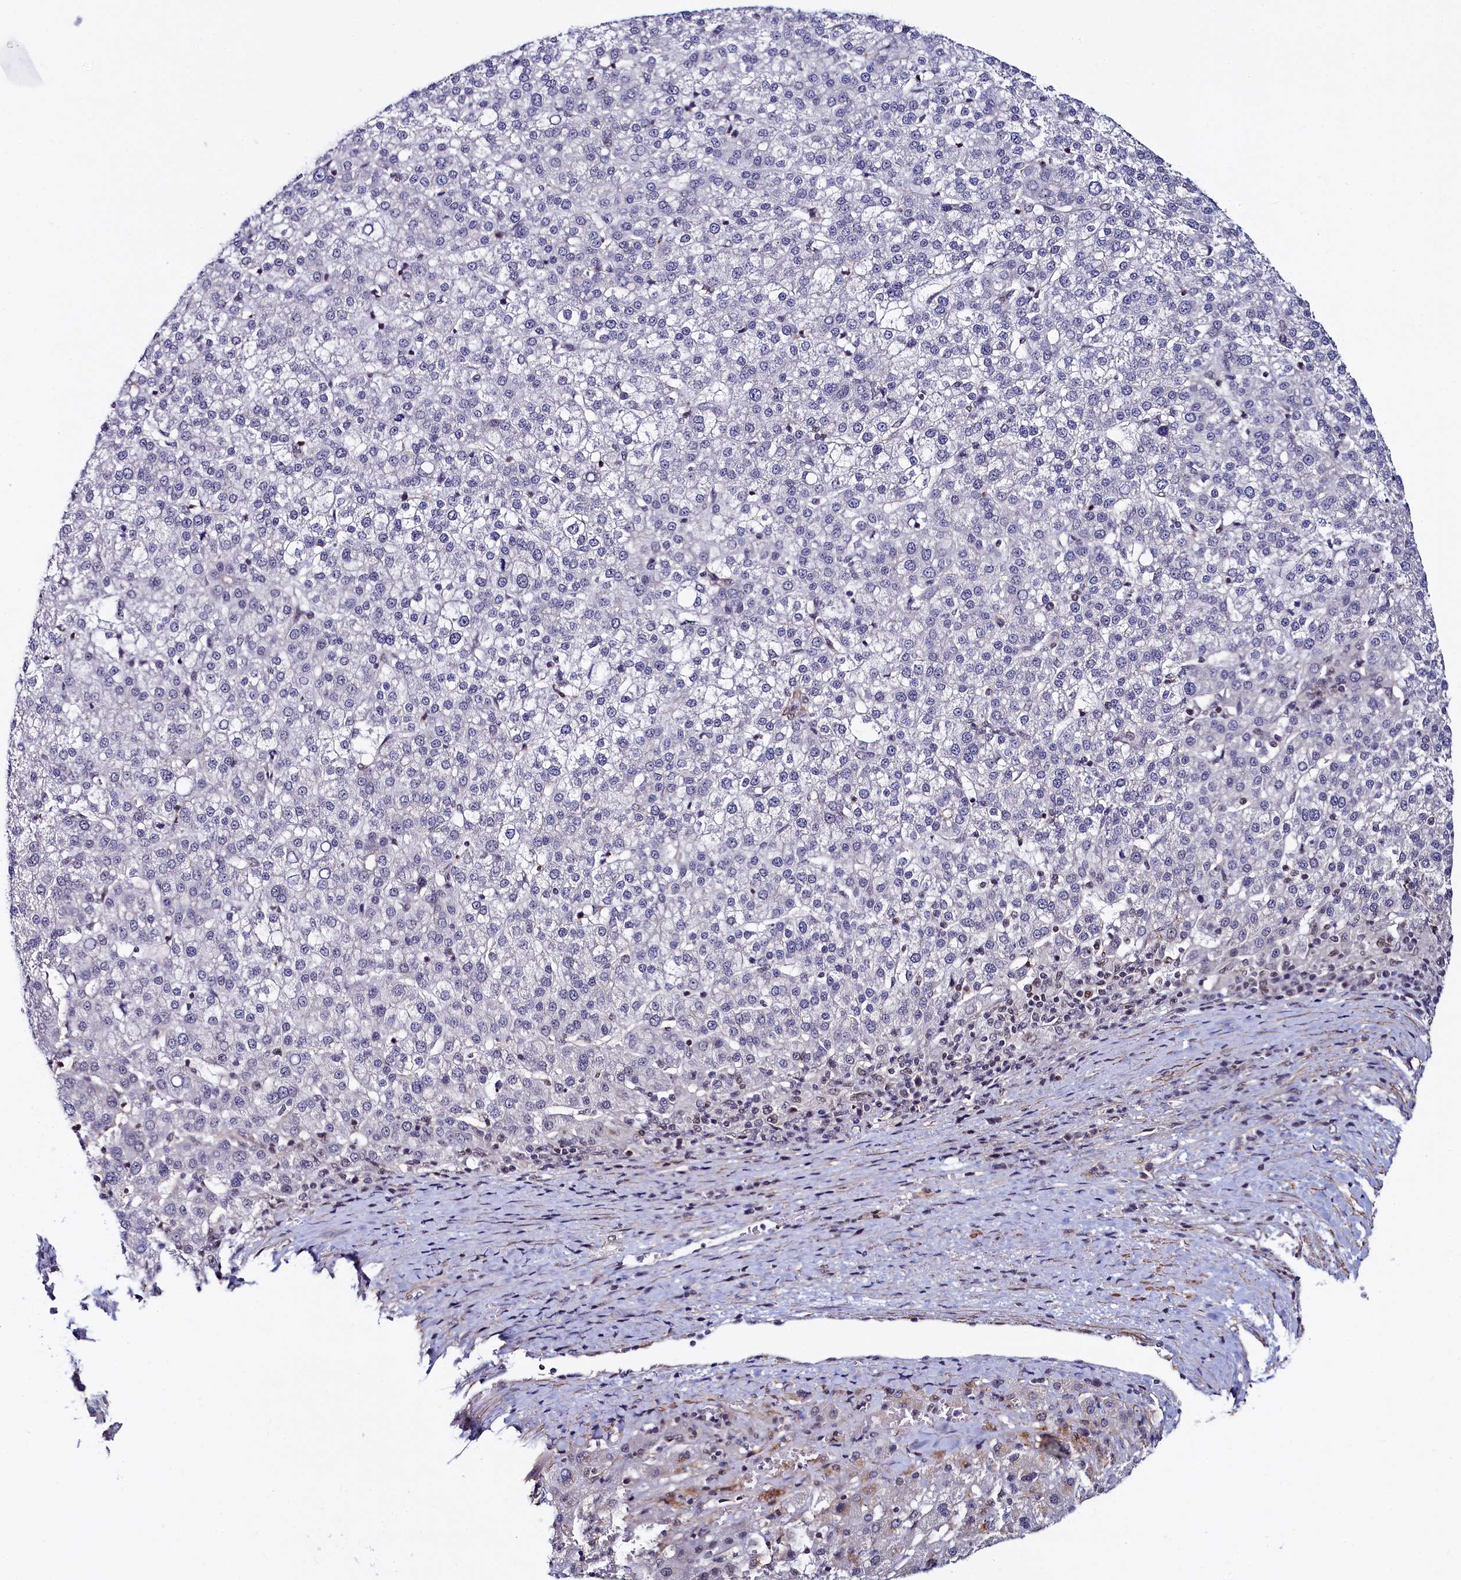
{"staining": {"intensity": "negative", "quantity": "none", "location": "none"}, "tissue": "liver cancer", "cell_type": "Tumor cells", "image_type": "cancer", "snomed": [{"axis": "morphology", "description": "Carcinoma, Hepatocellular, NOS"}, {"axis": "topography", "description": "Liver"}], "caption": "Immunohistochemistry histopathology image of liver cancer (hepatocellular carcinoma) stained for a protein (brown), which displays no expression in tumor cells. (DAB immunohistochemistry visualized using brightfield microscopy, high magnification).", "gene": "INTS14", "patient": {"sex": "female", "age": 58}}